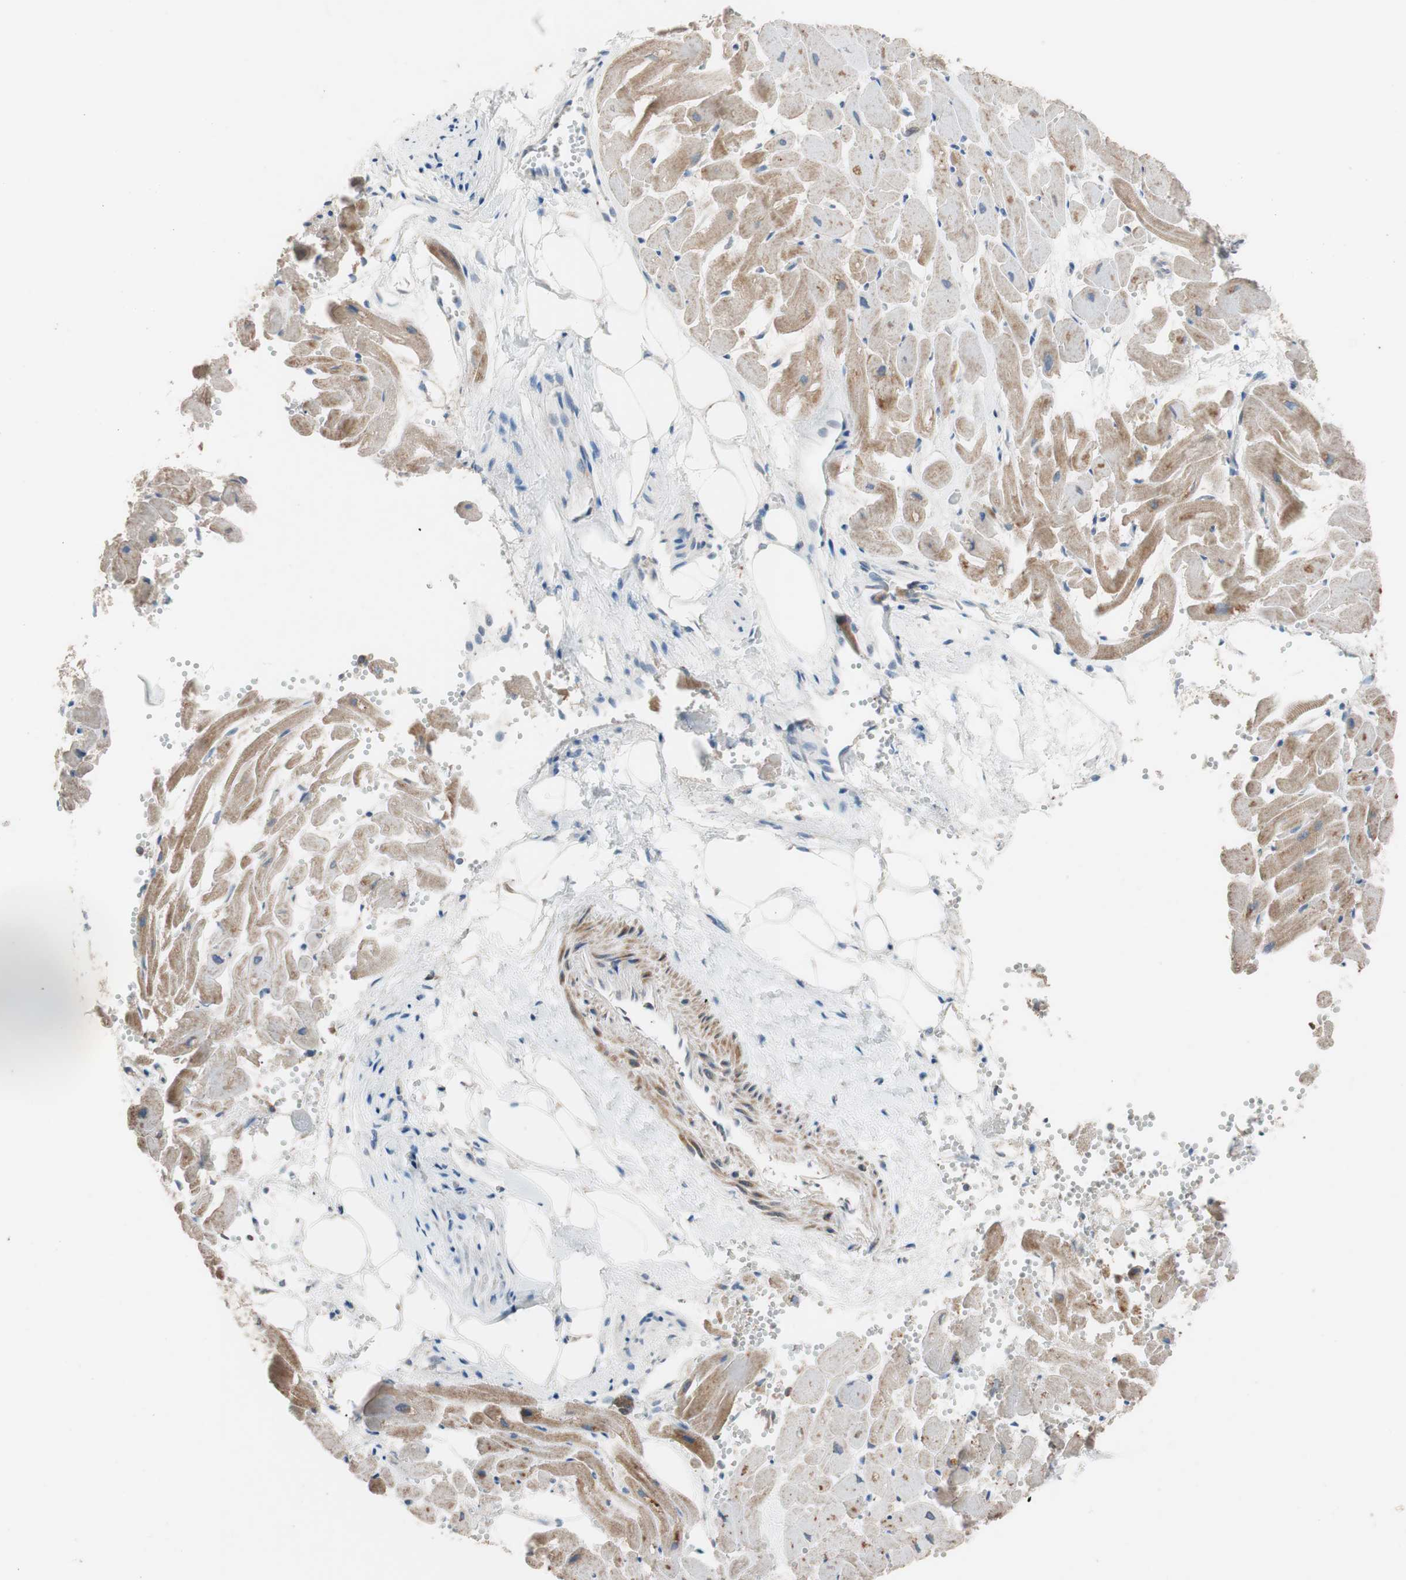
{"staining": {"intensity": "moderate", "quantity": ">75%", "location": "cytoplasmic/membranous"}, "tissue": "heart muscle", "cell_type": "Cardiomyocytes", "image_type": "normal", "snomed": [{"axis": "morphology", "description": "Normal tissue, NOS"}, {"axis": "topography", "description": "Heart"}], "caption": "Cardiomyocytes display medium levels of moderate cytoplasmic/membranous positivity in approximately >75% of cells in benign human heart muscle.", "gene": "FAAH", "patient": {"sex": "female", "age": 19}}